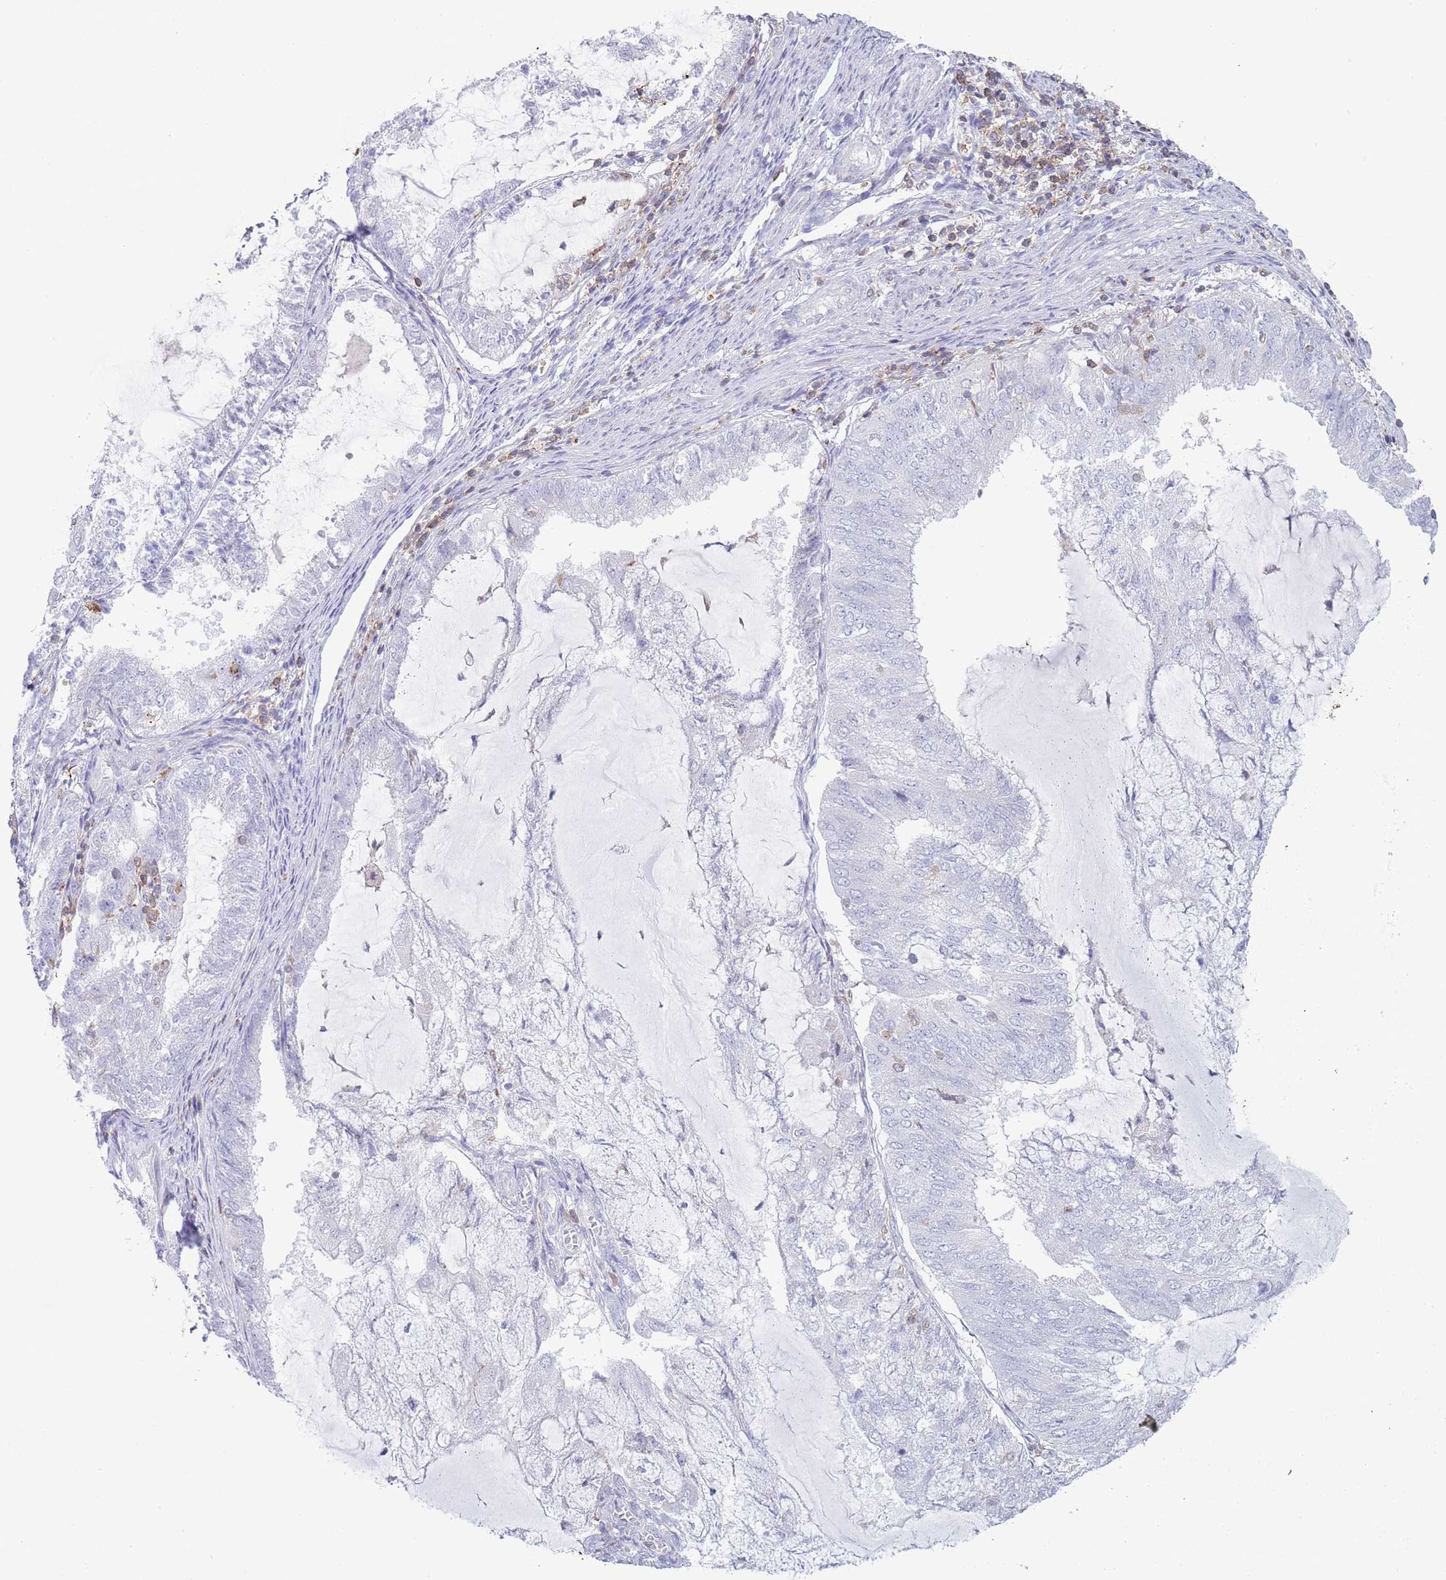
{"staining": {"intensity": "negative", "quantity": "none", "location": "none"}, "tissue": "endometrial cancer", "cell_type": "Tumor cells", "image_type": "cancer", "snomed": [{"axis": "morphology", "description": "Adenocarcinoma, NOS"}, {"axis": "topography", "description": "Endometrium"}], "caption": "Tumor cells are negative for protein expression in human endometrial cancer (adenocarcinoma).", "gene": "LPXN", "patient": {"sex": "female", "age": 81}}